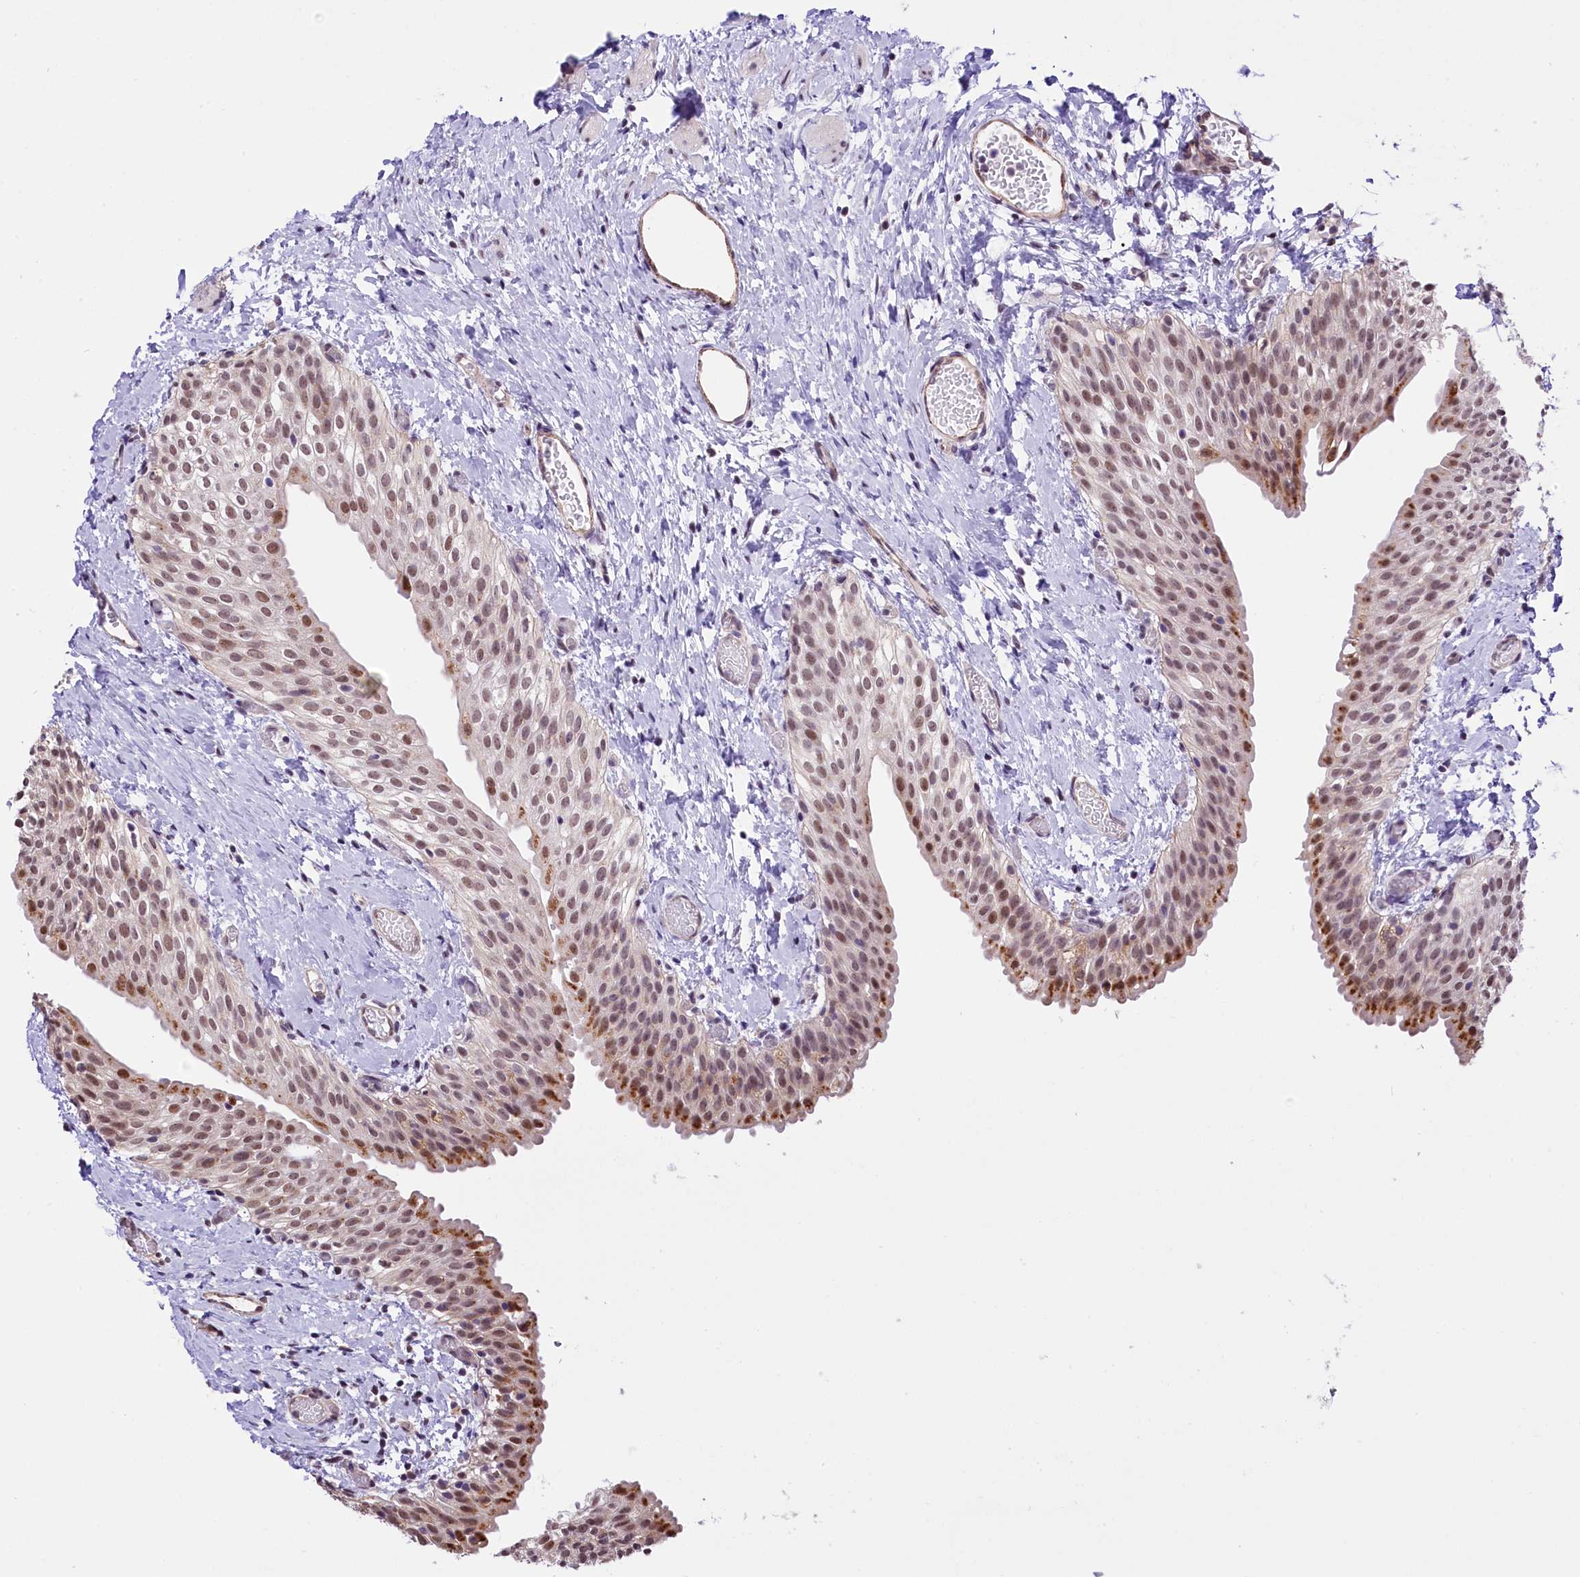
{"staining": {"intensity": "moderate", "quantity": "25%-75%", "location": "cytoplasmic/membranous,nuclear"}, "tissue": "urinary bladder", "cell_type": "Urothelial cells", "image_type": "normal", "snomed": [{"axis": "morphology", "description": "Normal tissue, NOS"}, {"axis": "topography", "description": "Urinary bladder"}], "caption": "Immunohistochemical staining of benign human urinary bladder exhibits medium levels of moderate cytoplasmic/membranous,nuclear expression in approximately 25%-75% of urothelial cells.", "gene": "MRPL54", "patient": {"sex": "male", "age": 1}}